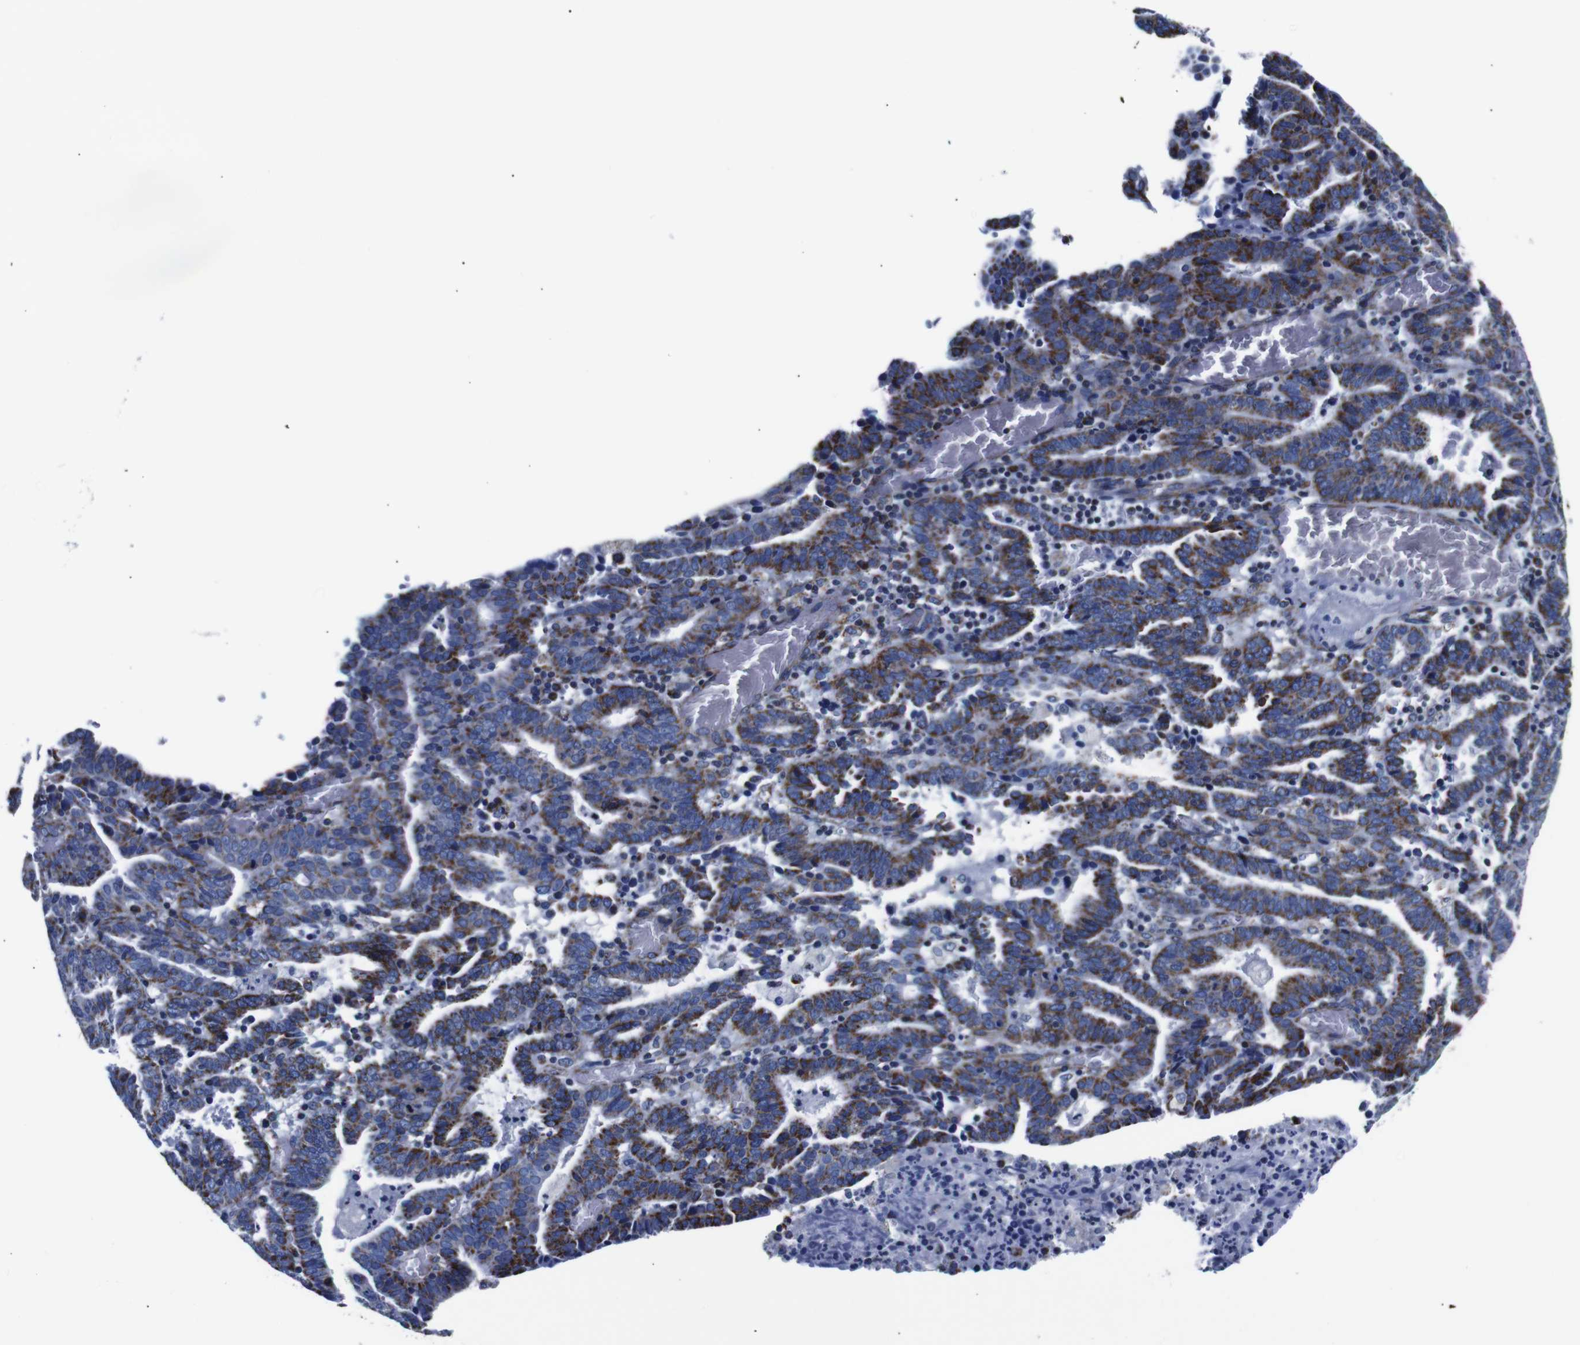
{"staining": {"intensity": "moderate", "quantity": ">75%", "location": "cytoplasmic/membranous"}, "tissue": "endometrial cancer", "cell_type": "Tumor cells", "image_type": "cancer", "snomed": [{"axis": "morphology", "description": "Adenocarcinoma, NOS"}, {"axis": "topography", "description": "Uterus"}], "caption": "There is medium levels of moderate cytoplasmic/membranous positivity in tumor cells of adenocarcinoma (endometrial), as demonstrated by immunohistochemical staining (brown color).", "gene": "FKBP9", "patient": {"sex": "female", "age": 83}}